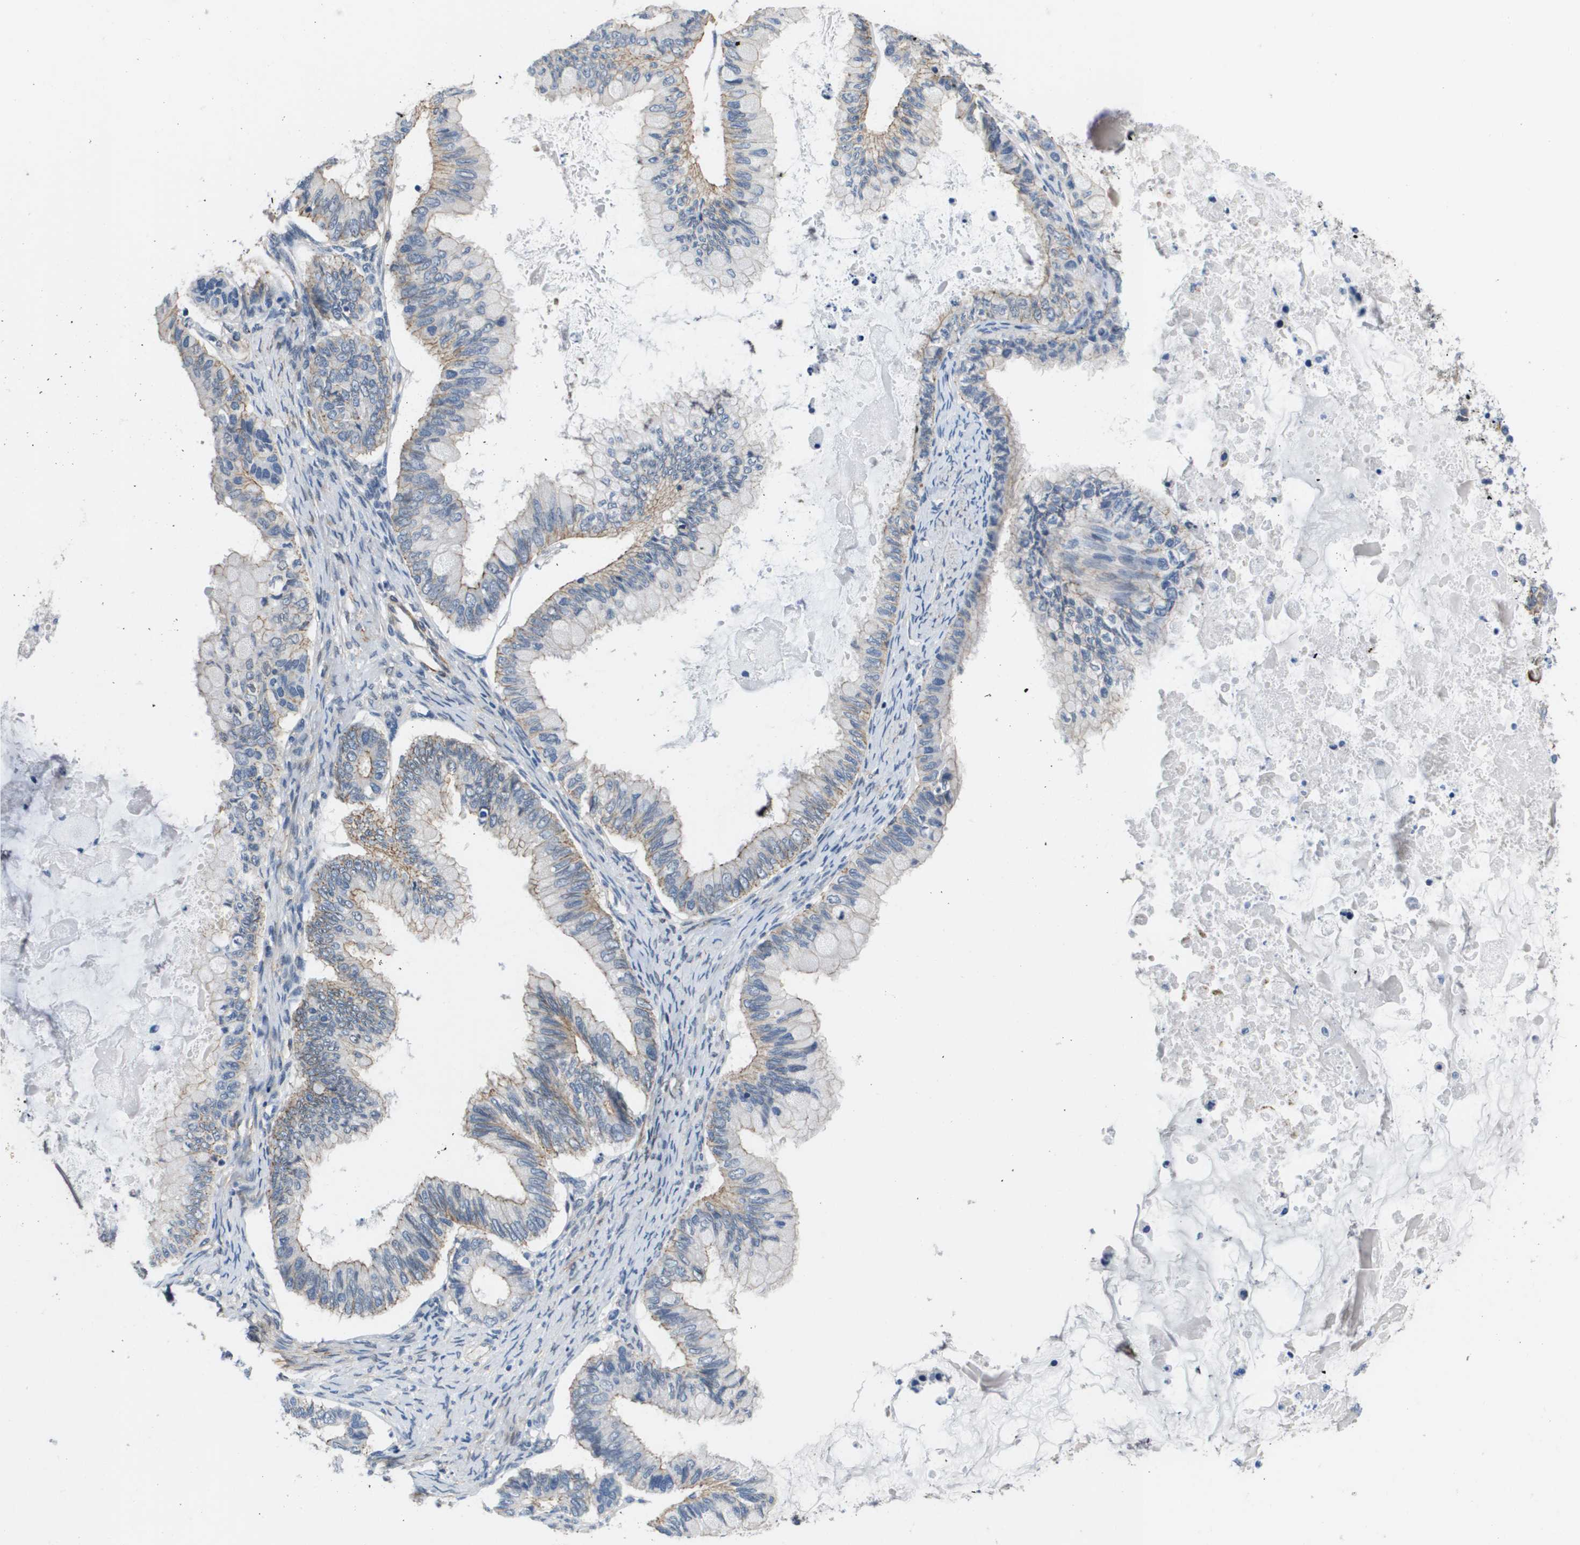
{"staining": {"intensity": "weak", "quantity": "25%-75%", "location": "cytoplasmic/membranous"}, "tissue": "ovarian cancer", "cell_type": "Tumor cells", "image_type": "cancer", "snomed": [{"axis": "morphology", "description": "Cystadenocarcinoma, mucinous, NOS"}, {"axis": "topography", "description": "Ovary"}], "caption": "A histopathology image of human mucinous cystadenocarcinoma (ovarian) stained for a protein exhibits weak cytoplasmic/membranous brown staining in tumor cells. (IHC, brightfield microscopy, high magnification).", "gene": "LPP", "patient": {"sex": "female", "age": 80}}